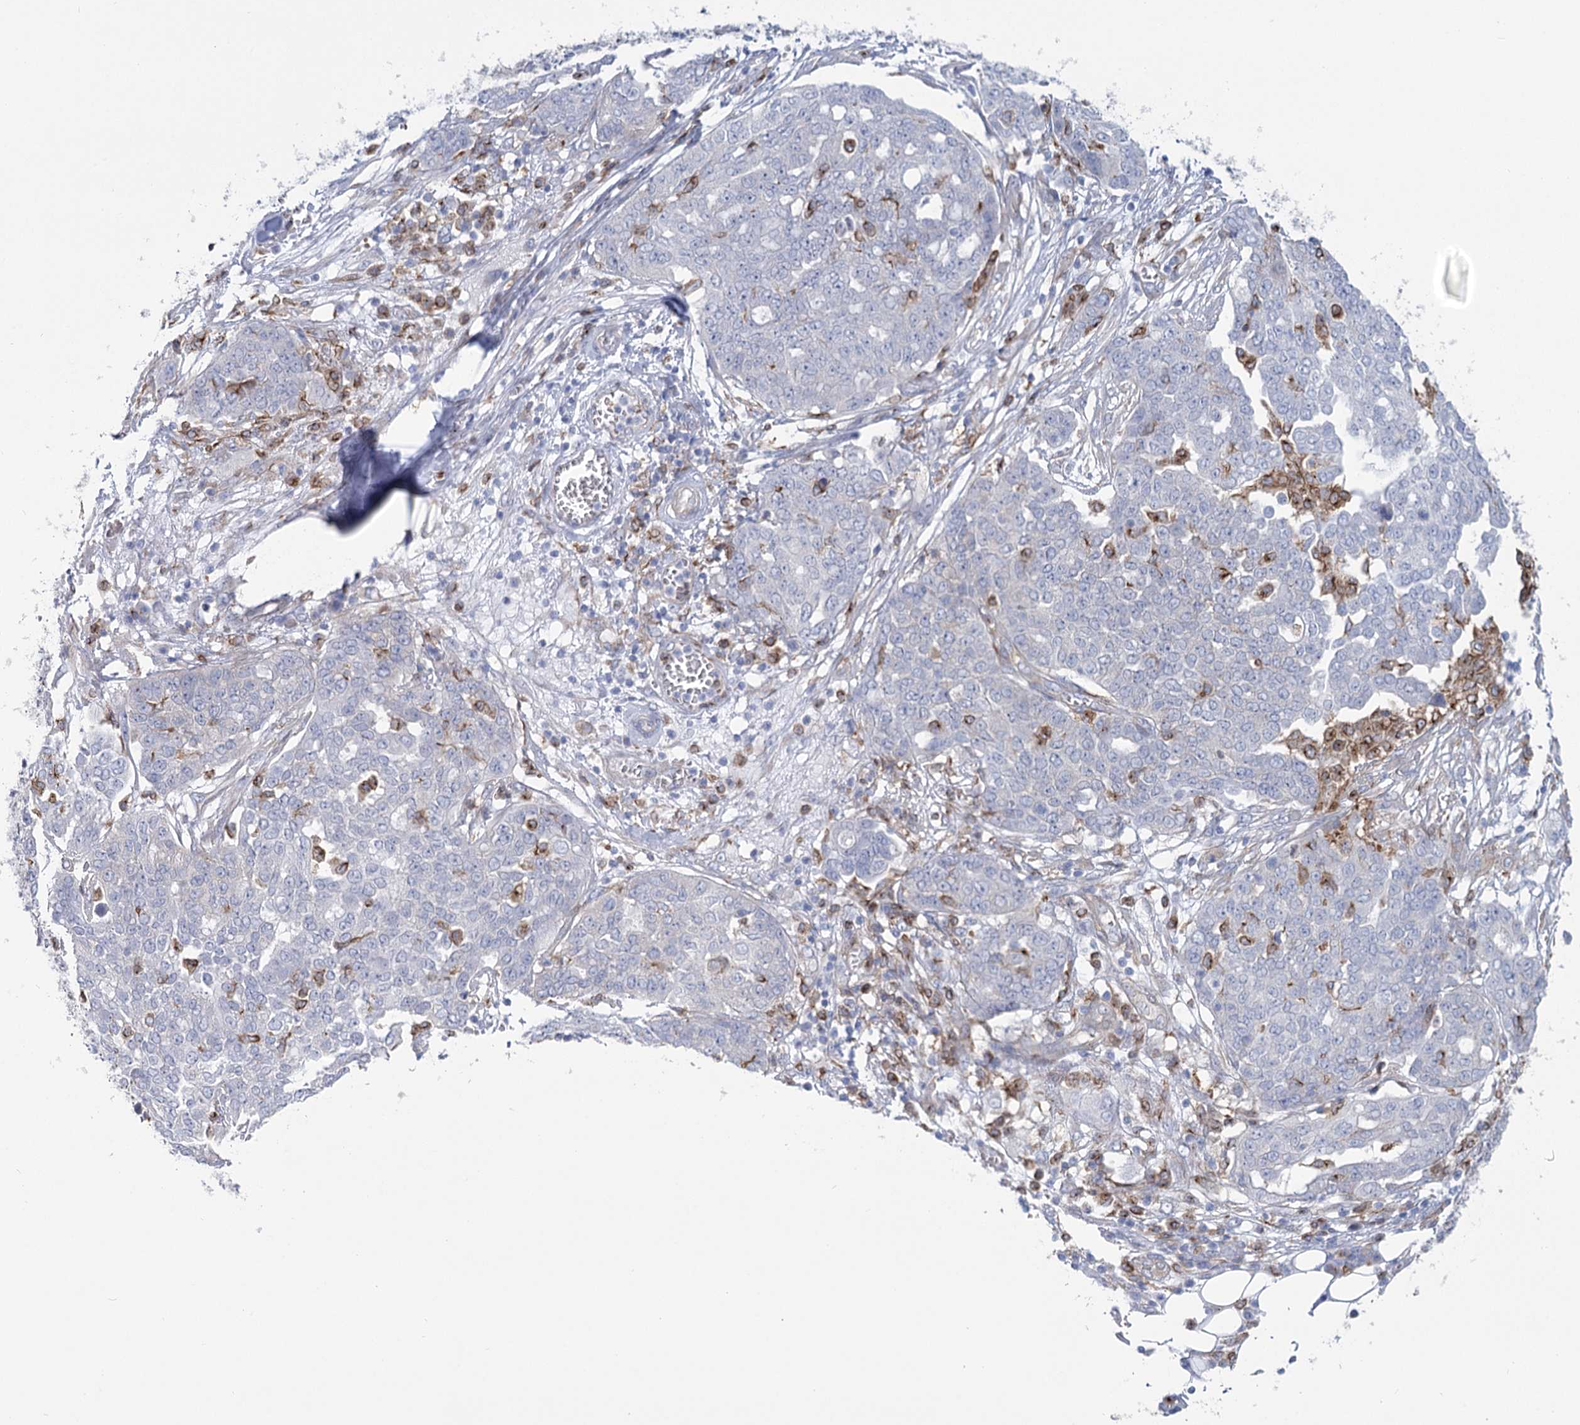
{"staining": {"intensity": "negative", "quantity": "none", "location": "none"}, "tissue": "ovarian cancer", "cell_type": "Tumor cells", "image_type": "cancer", "snomed": [{"axis": "morphology", "description": "Cystadenocarcinoma, serous, NOS"}, {"axis": "topography", "description": "Soft tissue"}, {"axis": "topography", "description": "Ovary"}], "caption": "Tumor cells show no significant protein staining in ovarian cancer.", "gene": "CCDC88A", "patient": {"sex": "female", "age": 57}}